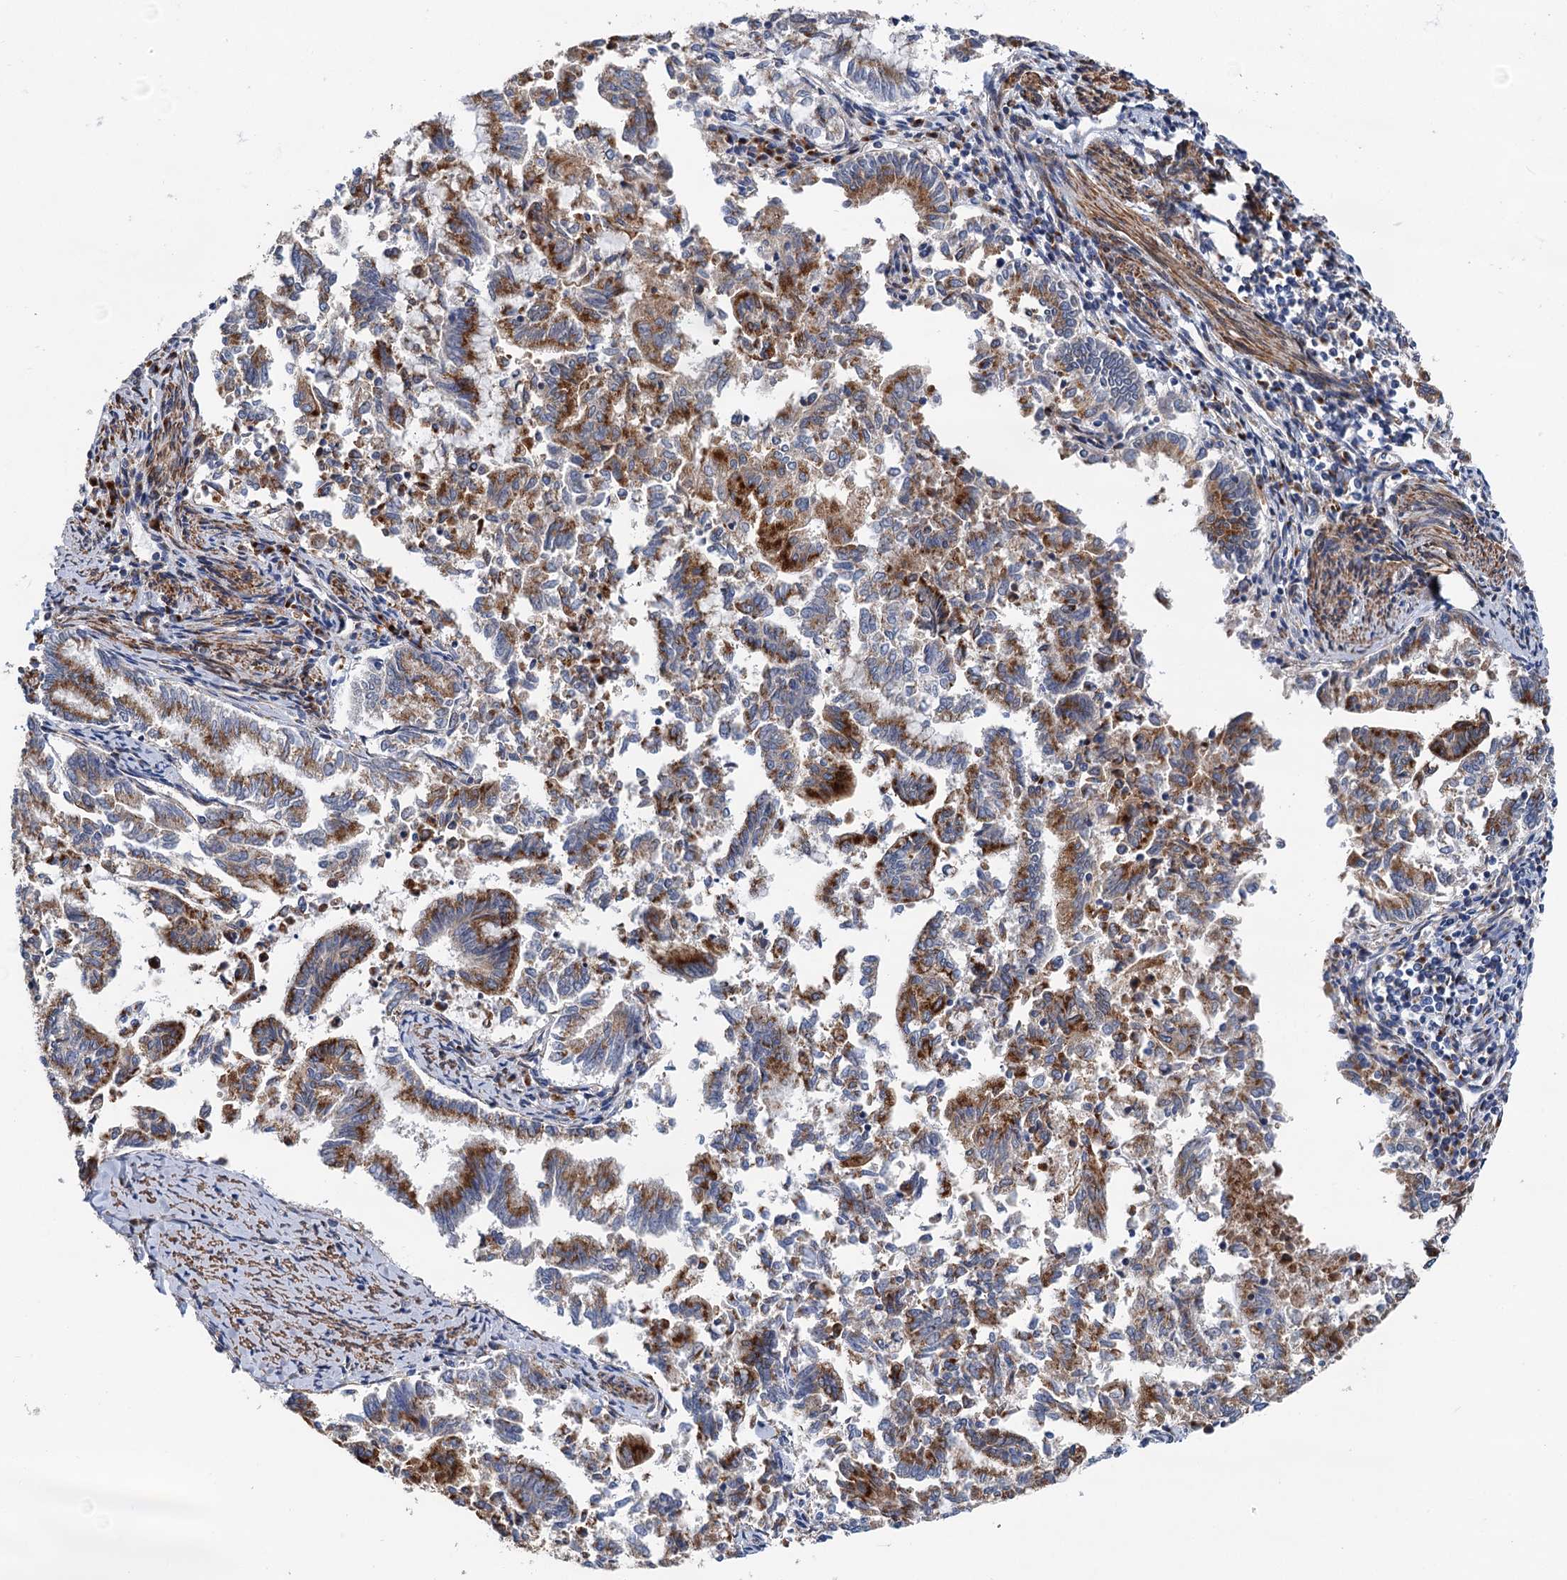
{"staining": {"intensity": "moderate", "quantity": ">75%", "location": "cytoplasmic/membranous"}, "tissue": "endometrial cancer", "cell_type": "Tumor cells", "image_type": "cancer", "snomed": [{"axis": "morphology", "description": "Adenocarcinoma, NOS"}, {"axis": "topography", "description": "Endometrium"}], "caption": "Adenocarcinoma (endometrial) tissue demonstrates moderate cytoplasmic/membranous expression in approximately >75% of tumor cells", "gene": "BET1L", "patient": {"sex": "female", "age": 79}}